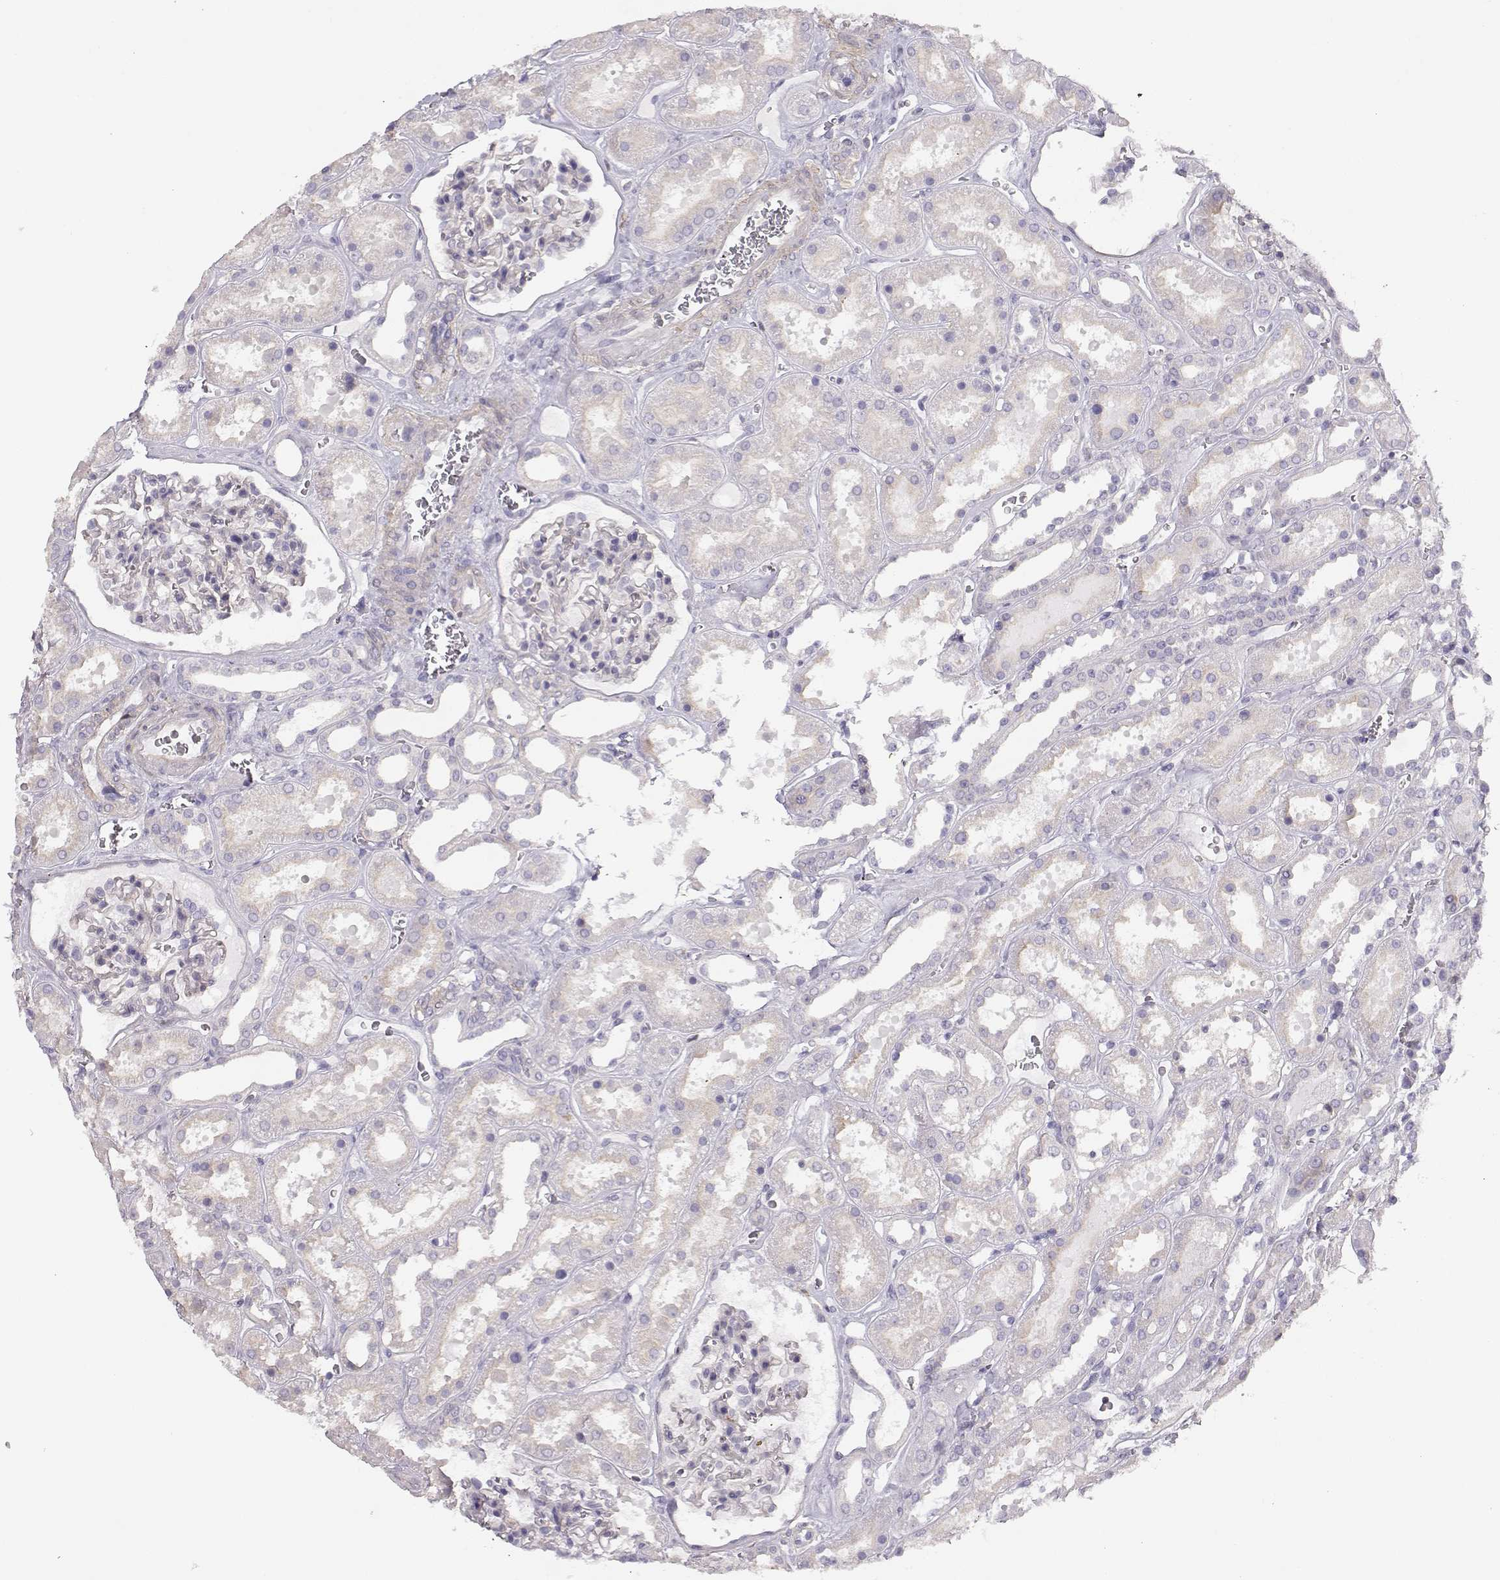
{"staining": {"intensity": "negative", "quantity": "none", "location": "none"}, "tissue": "kidney", "cell_type": "Cells in glomeruli", "image_type": "normal", "snomed": [{"axis": "morphology", "description": "Normal tissue, NOS"}, {"axis": "topography", "description": "Kidney"}], "caption": "A high-resolution image shows immunohistochemistry (IHC) staining of benign kidney, which reveals no significant expression in cells in glomeruli.", "gene": "DAPL1", "patient": {"sex": "female", "age": 41}}